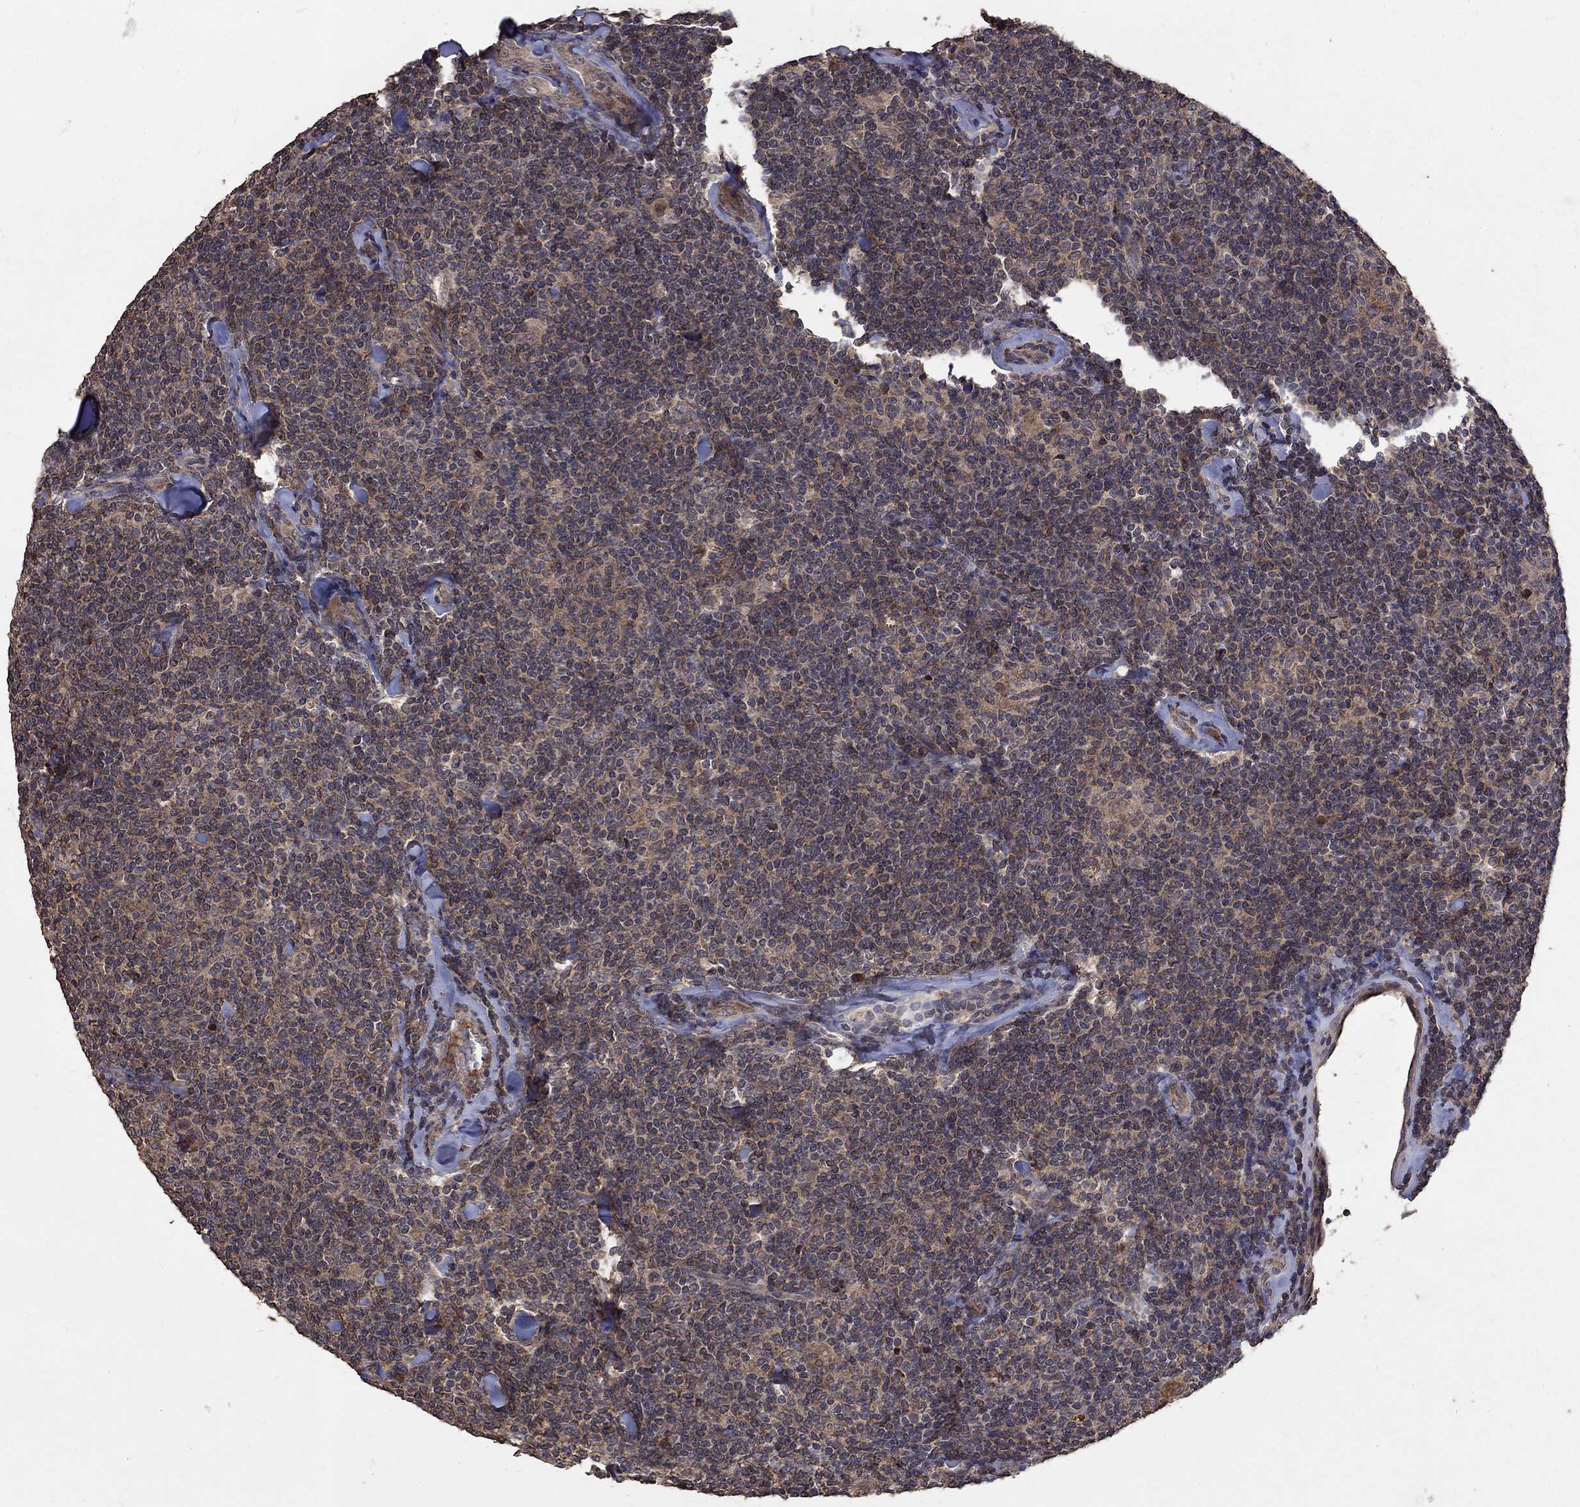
{"staining": {"intensity": "weak", "quantity": ">75%", "location": "cytoplasmic/membranous"}, "tissue": "lymphoma", "cell_type": "Tumor cells", "image_type": "cancer", "snomed": [{"axis": "morphology", "description": "Malignant lymphoma, non-Hodgkin's type, Low grade"}, {"axis": "topography", "description": "Lymph node"}], "caption": "Protein staining of low-grade malignant lymphoma, non-Hodgkin's type tissue reveals weak cytoplasmic/membranous expression in approximately >75% of tumor cells.", "gene": "C17orf75", "patient": {"sex": "female", "age": 56}}